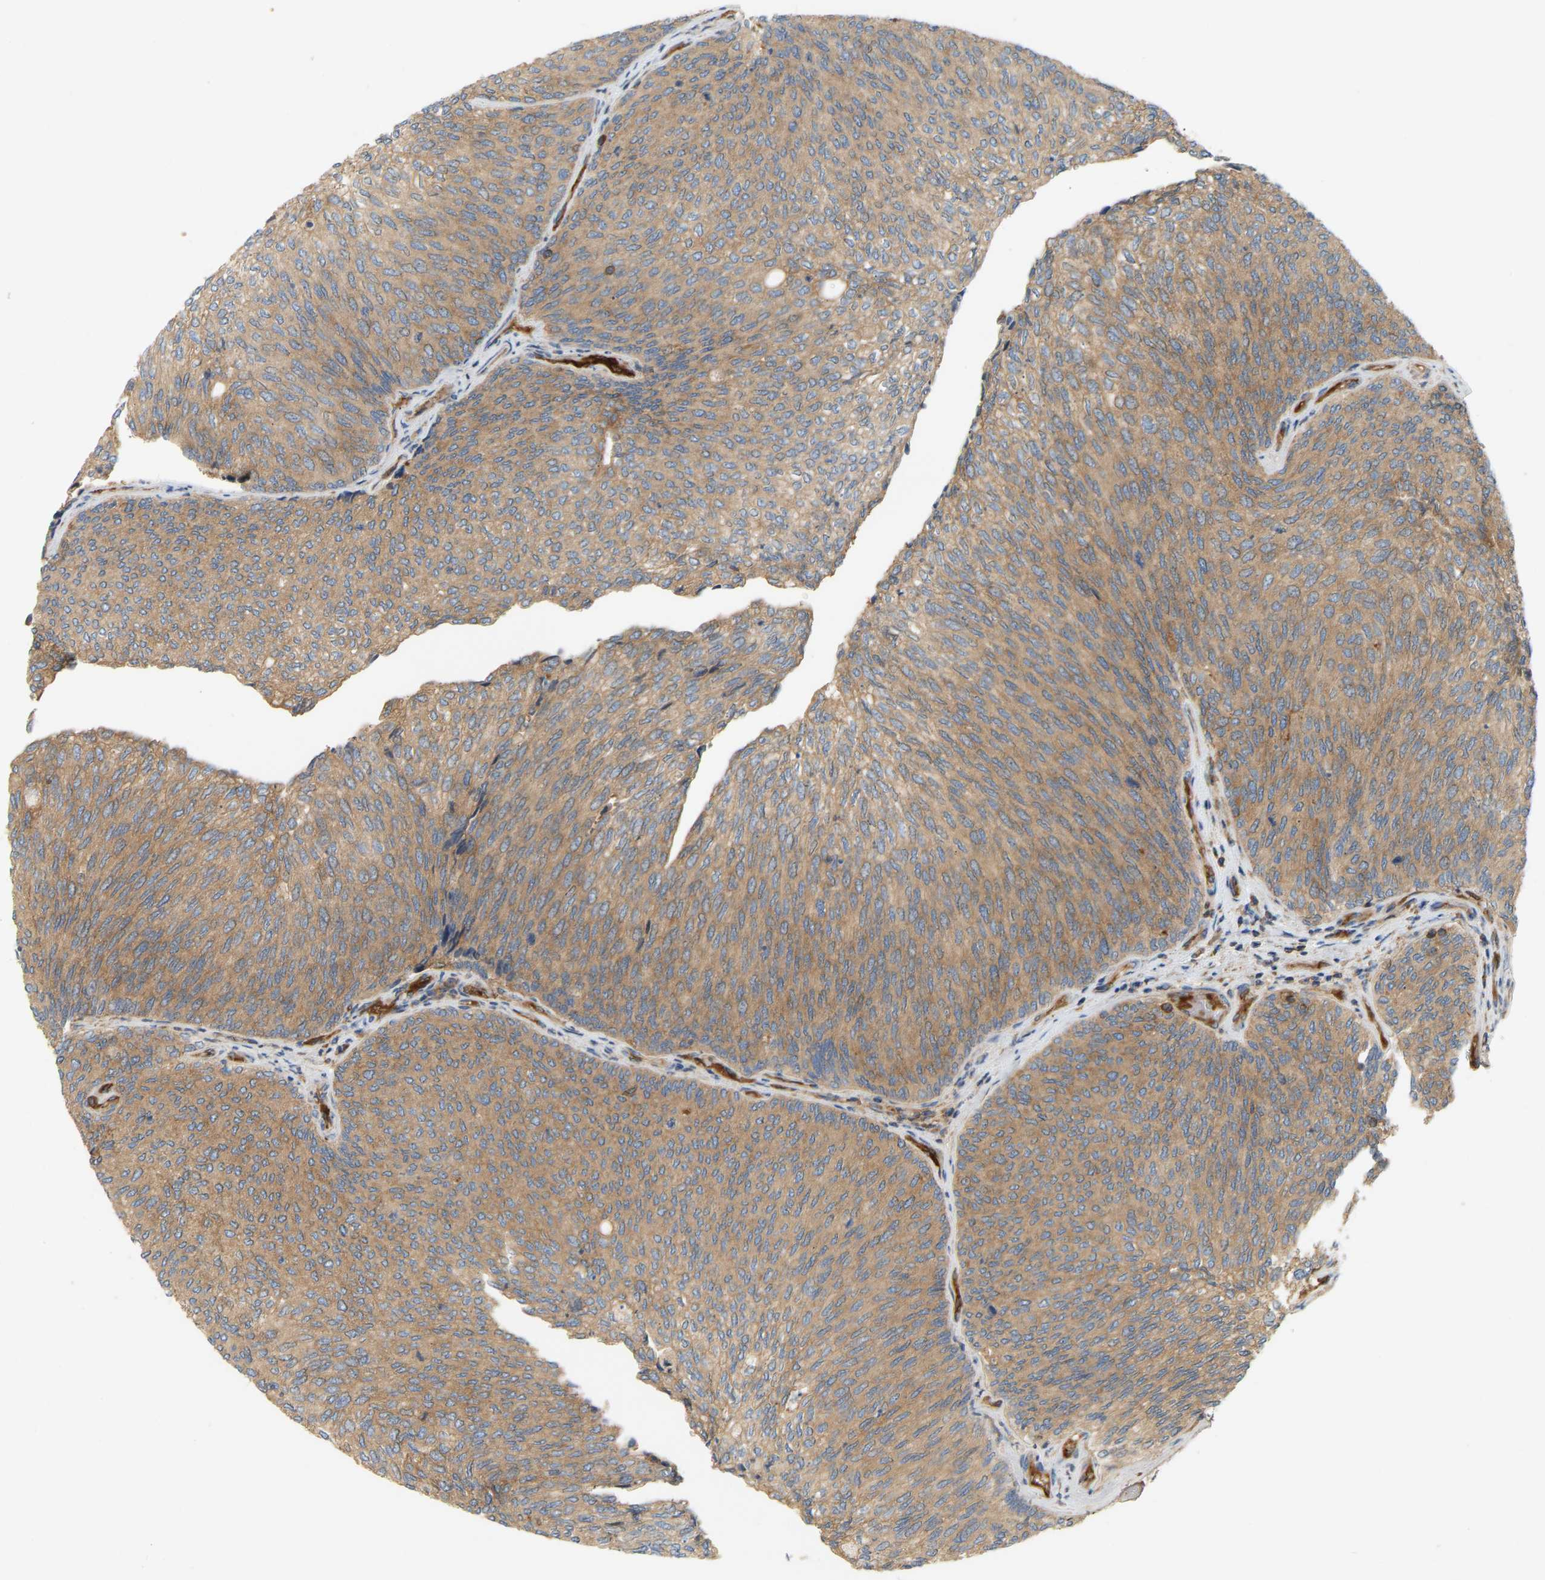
{"staining": {"intensity": "moderate", "quantity": ">75%", "location": "cytoplasmic/membranous"}, "tissue": "urothelial cancer", "cell_type": "Tumor cells", "image_type": "cancer", "snomed": [{"axis": "morphology", "description": "Urothelial carcinoma, Low grade"}, {"axis": "topography", "description": "Urinary bladder"}], "caption": "IHC staining of urothelial cancer, which exhibits medium levels of moderate cytoplasmic/membranous staining in about >75% of tumor cells indicating moderate cytoplasmic/membranous protein expression. The staining was performed using DAB (brown) for protein detection and nuclei were counterstained in hematoxylin (blue).", "gene": "AKAP13", "patient": {"sex": "female", "age": 79}}